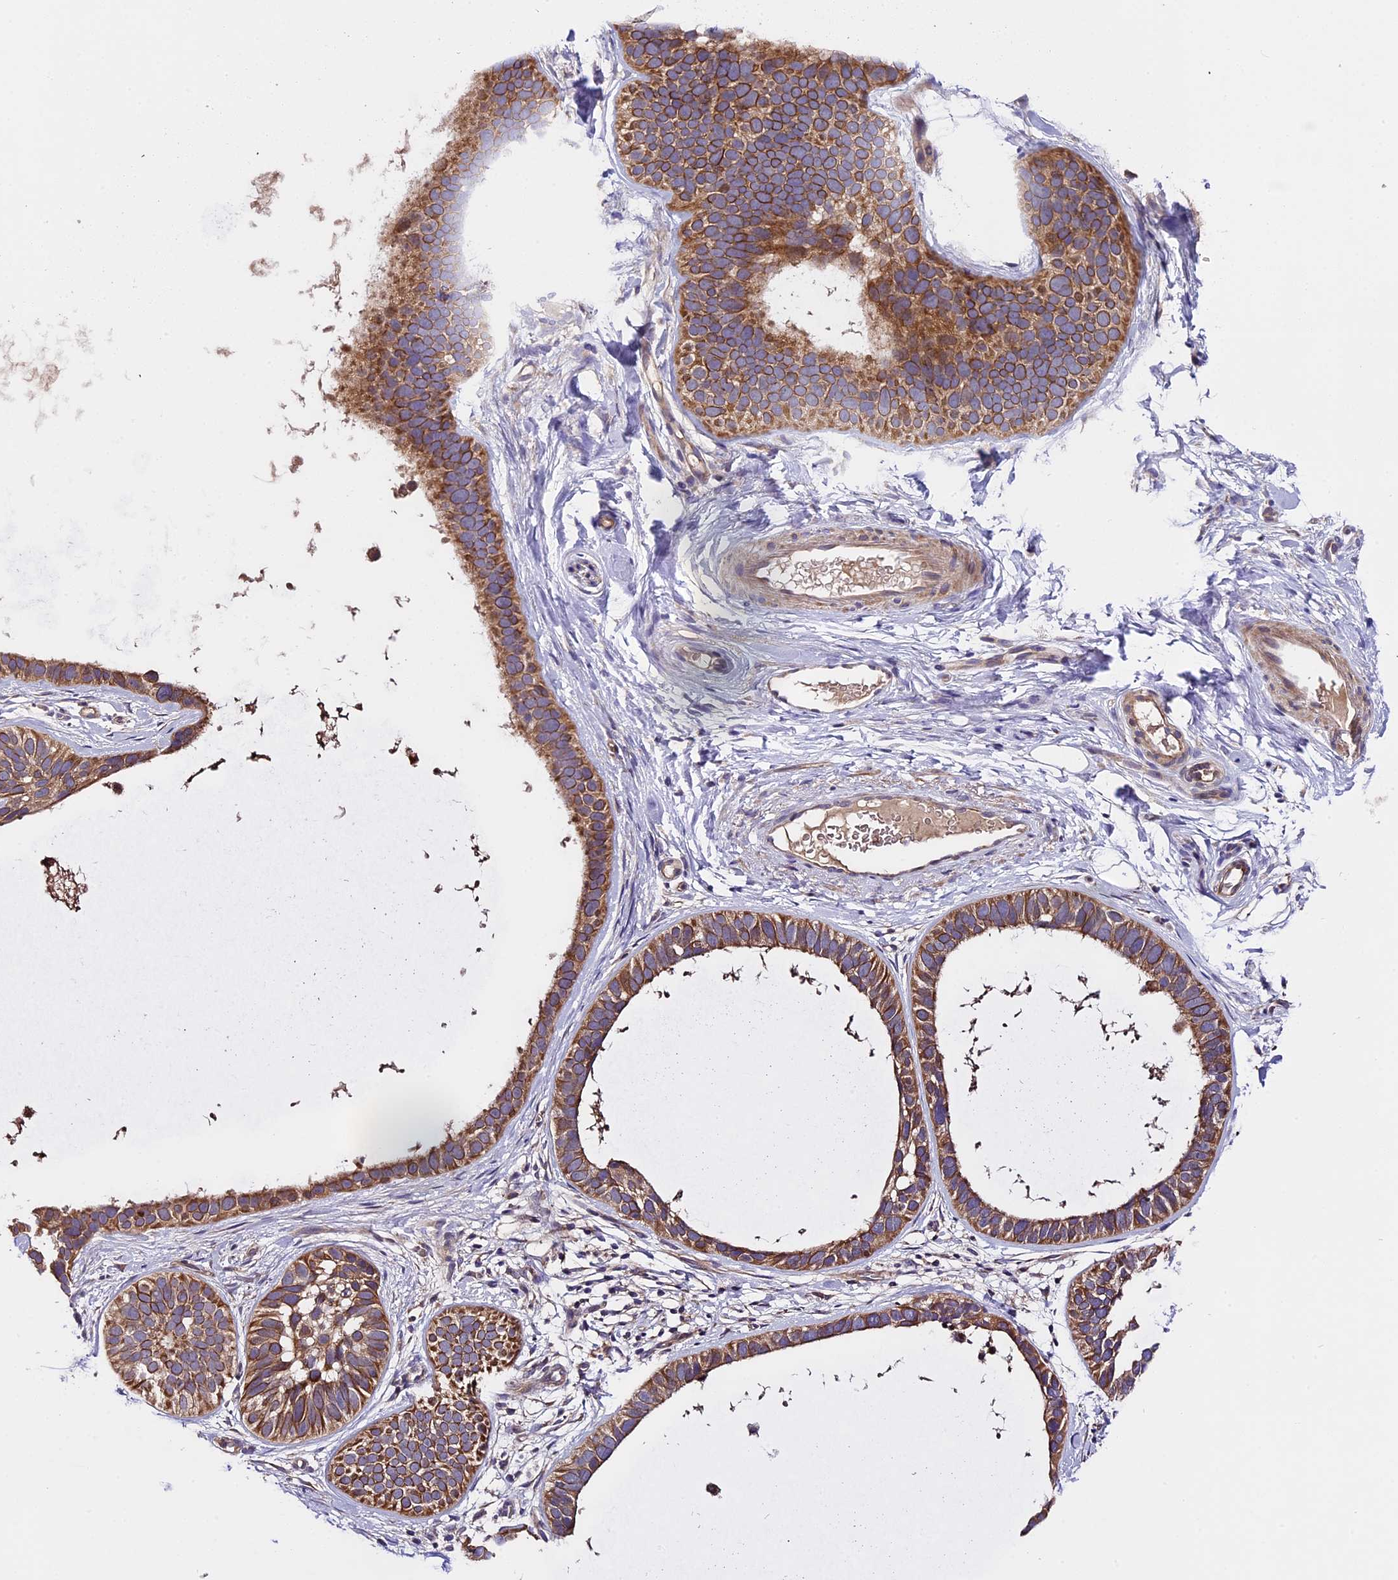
{"staining": {"intensity": "moderate", "quantity": ">75%", "location": "cytoplasmic/membranous"}, "tissue": "skin cancer", "cell_type": "Tumor cells", "image_type": "cancer", "snomed": [{"axis": "morphology", "description": "Basal cell carcinoma"}, {"axis": "topography", "description": "Skin"}], "caption": "Basal cell carcinoma (skin) stained with a protein marker shows moderate staining in tumor cells.", "gene": "ABCC10", "patient": {"sex": "male", "age": 62}}